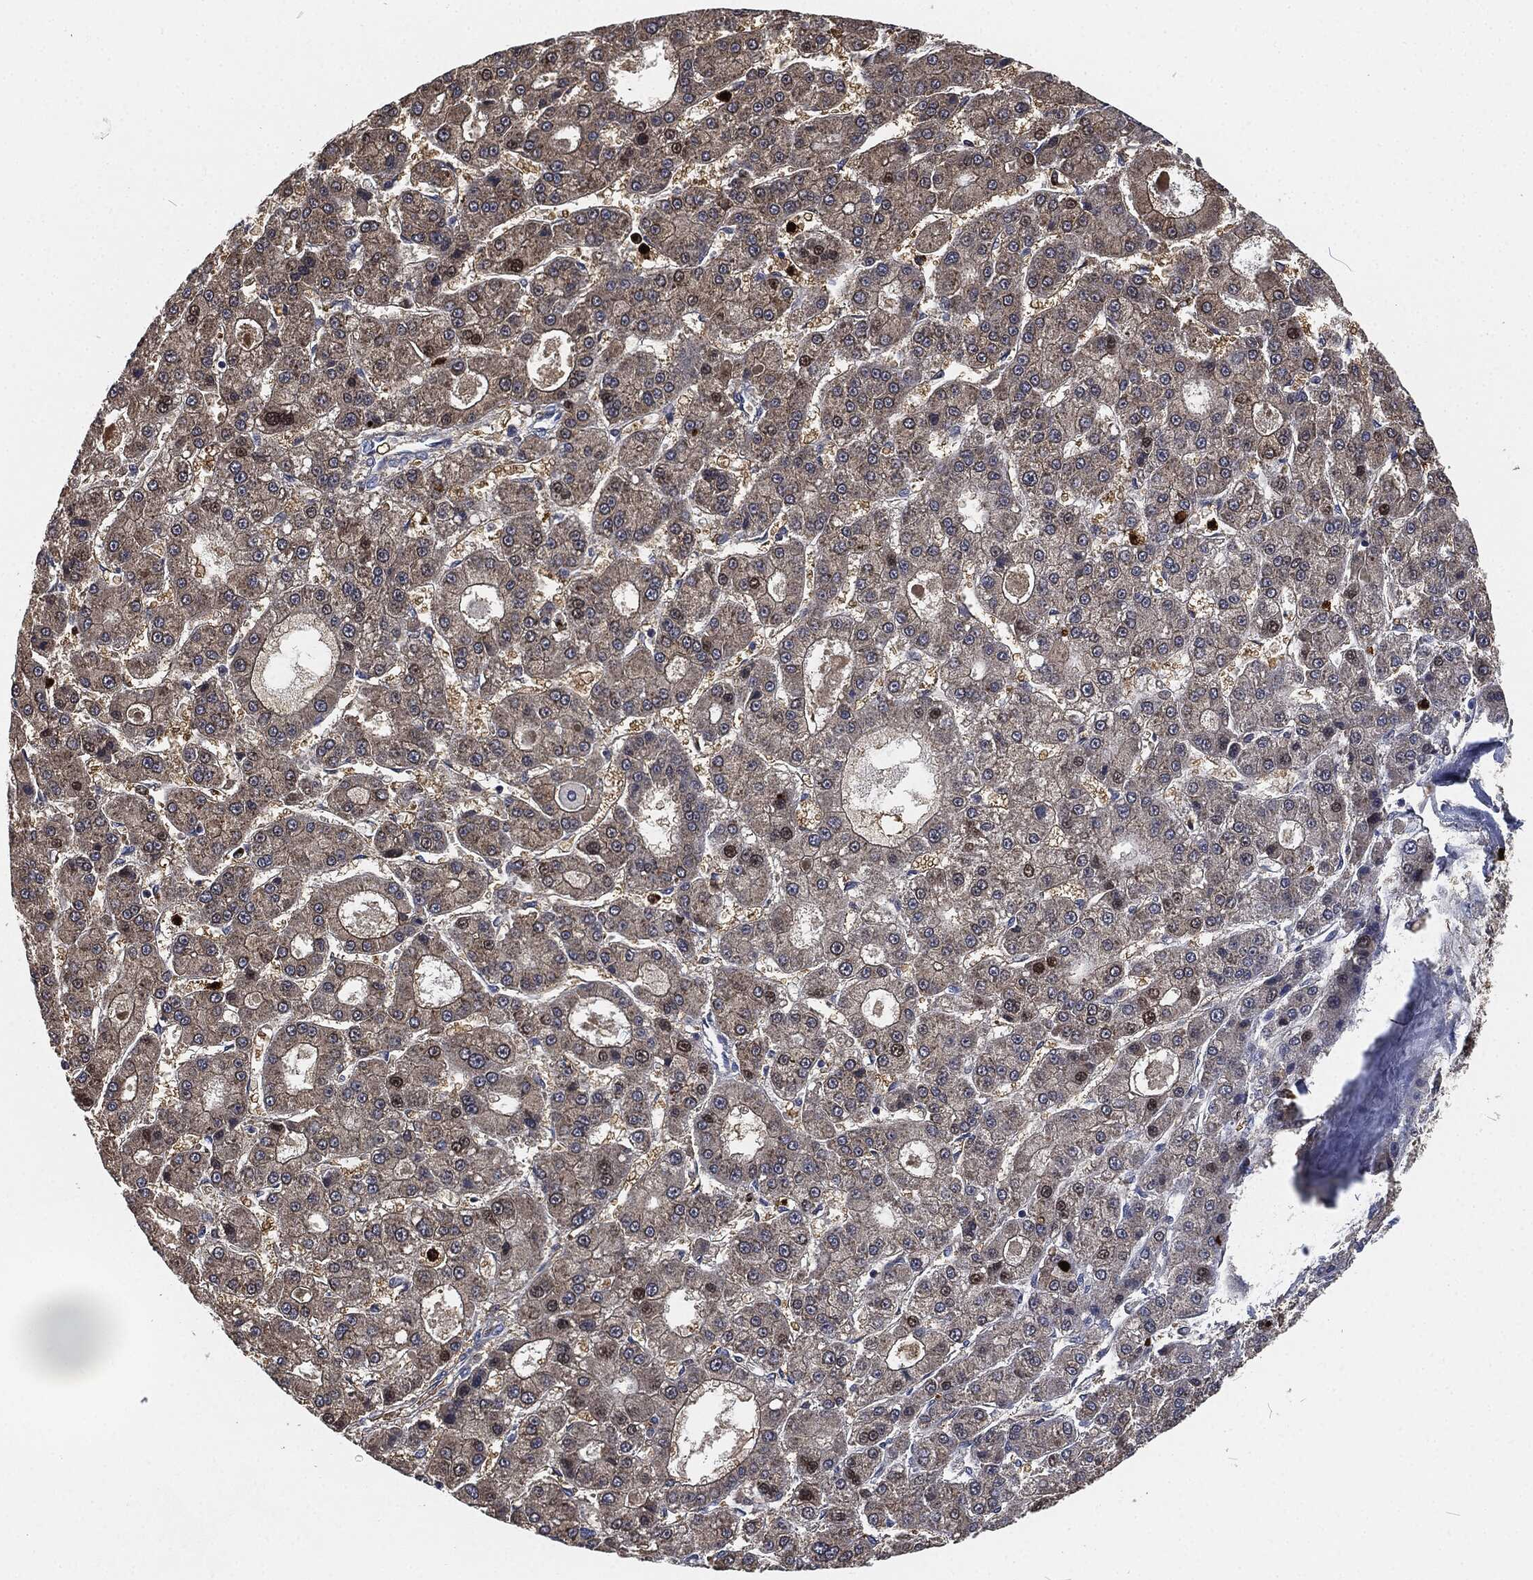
{"staining": {"intensity": "weak", "quantity": "25%-75%", "location": "cytoplasmic/membranous"}, "tissue": "liver cancer", "cell_type": "Tumor cells", "image_type": "cancer", "snomed": [{"axis": "morphology", "description": "Carcinoma, Hepatocellular, NOS"}, {"axis": "topography", "description": "Liver"}], "caption": "Immunohistochemical staining of hepatocellular carcinoma (liver) displays low levels of weak cytoplasmic/membranous staining in approximately 25%-75% of tumor cells.", "gene": "MPO", "patient": {"sex": "male", "age": 70}}